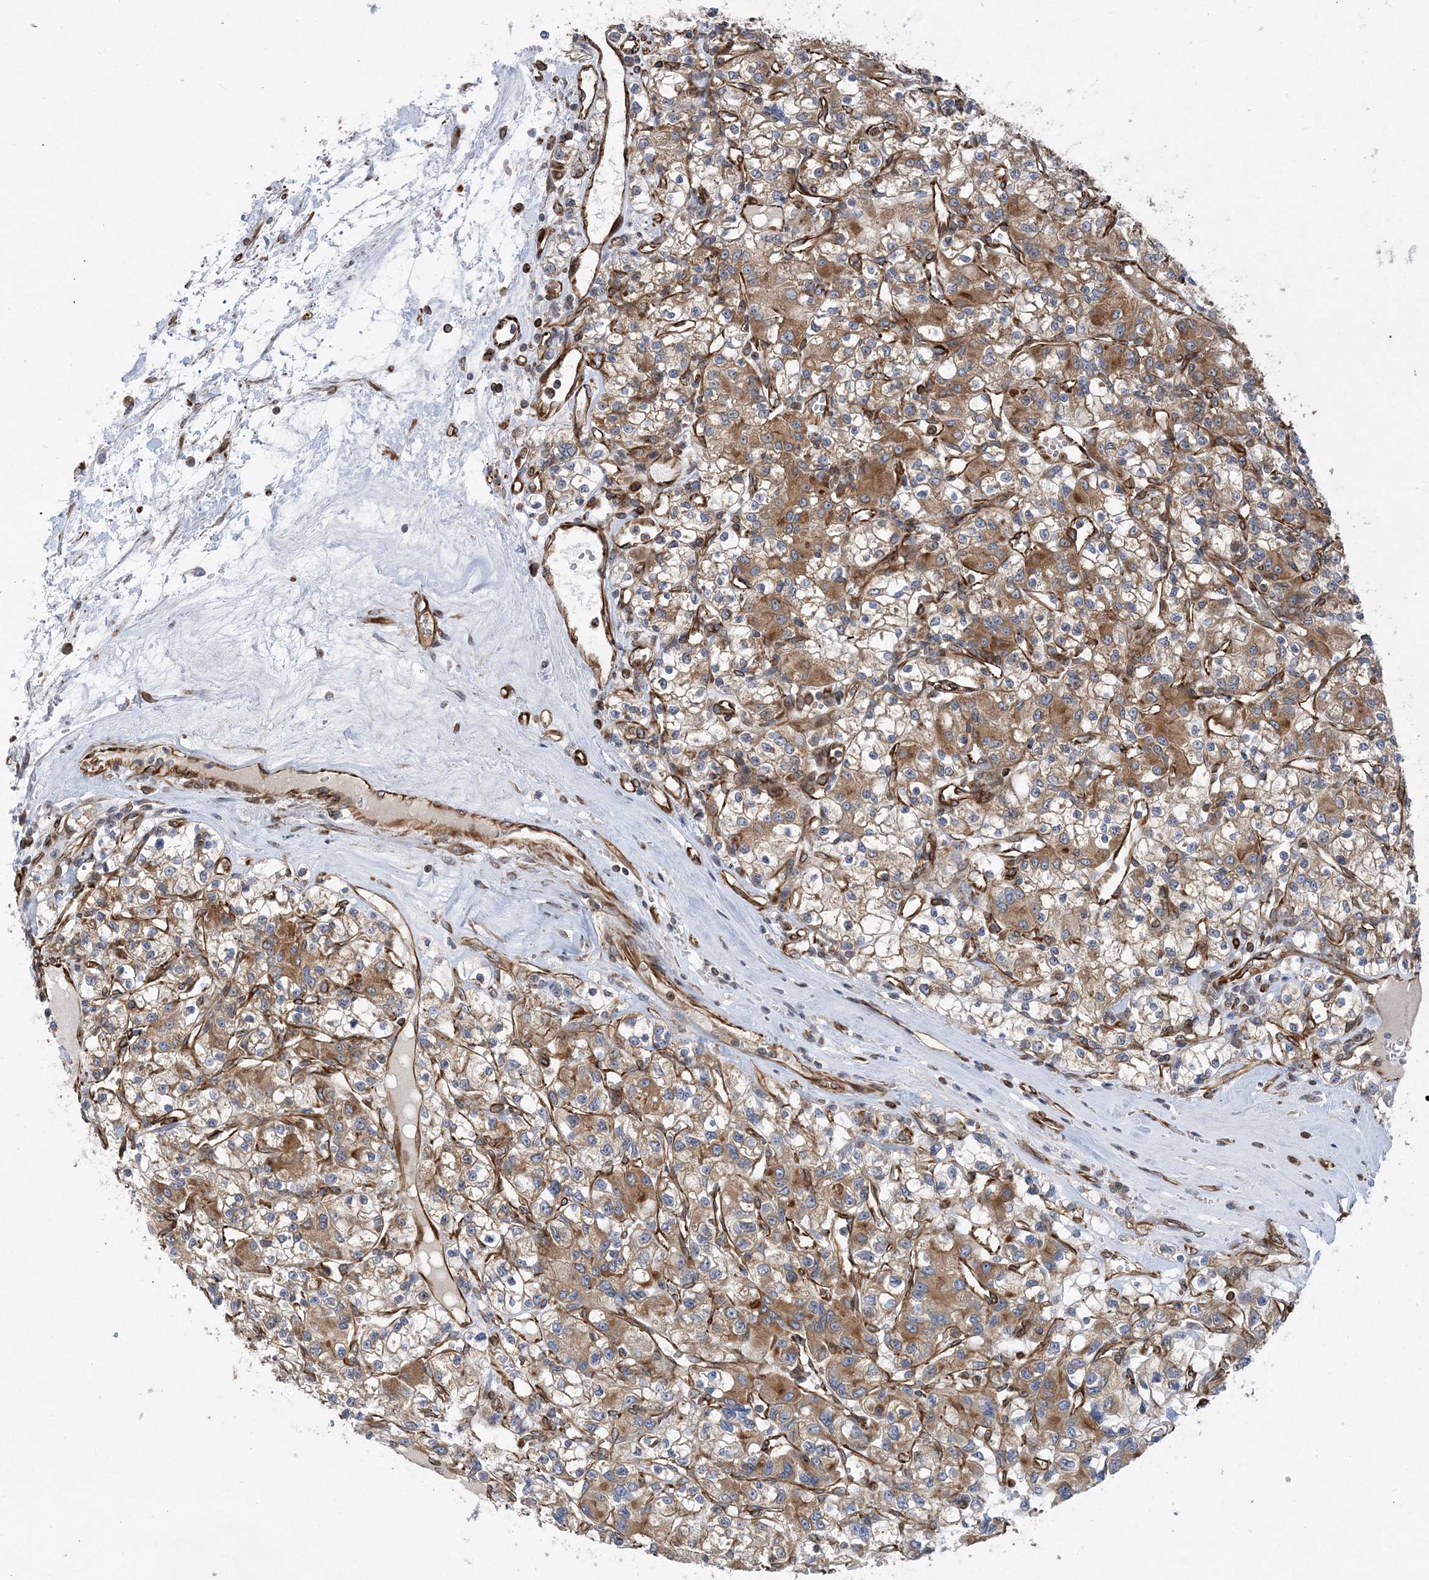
{"staining": {"intensity": "moderate", "quantity": ">75%", "location": "cytoplasmic/membranous"}, "tissue": "renal cancer", "cell_type": "Tumor cells", "image_type": "cancer", "snomed": [{"axis": "morphology", "description": "Adenocarcinoma, NOS"}, {"axis": "topography", "description": "Kidney"}], "caption": "IHC image of adenocarcinoma (renal) stained for a protein (brown), which reveals medium levels of moderate cytoplasmic/membranous expression in about >75% of tumor cells.", "gene": "FAM114A2", "patient": {"sex": "female", "age": 59}}